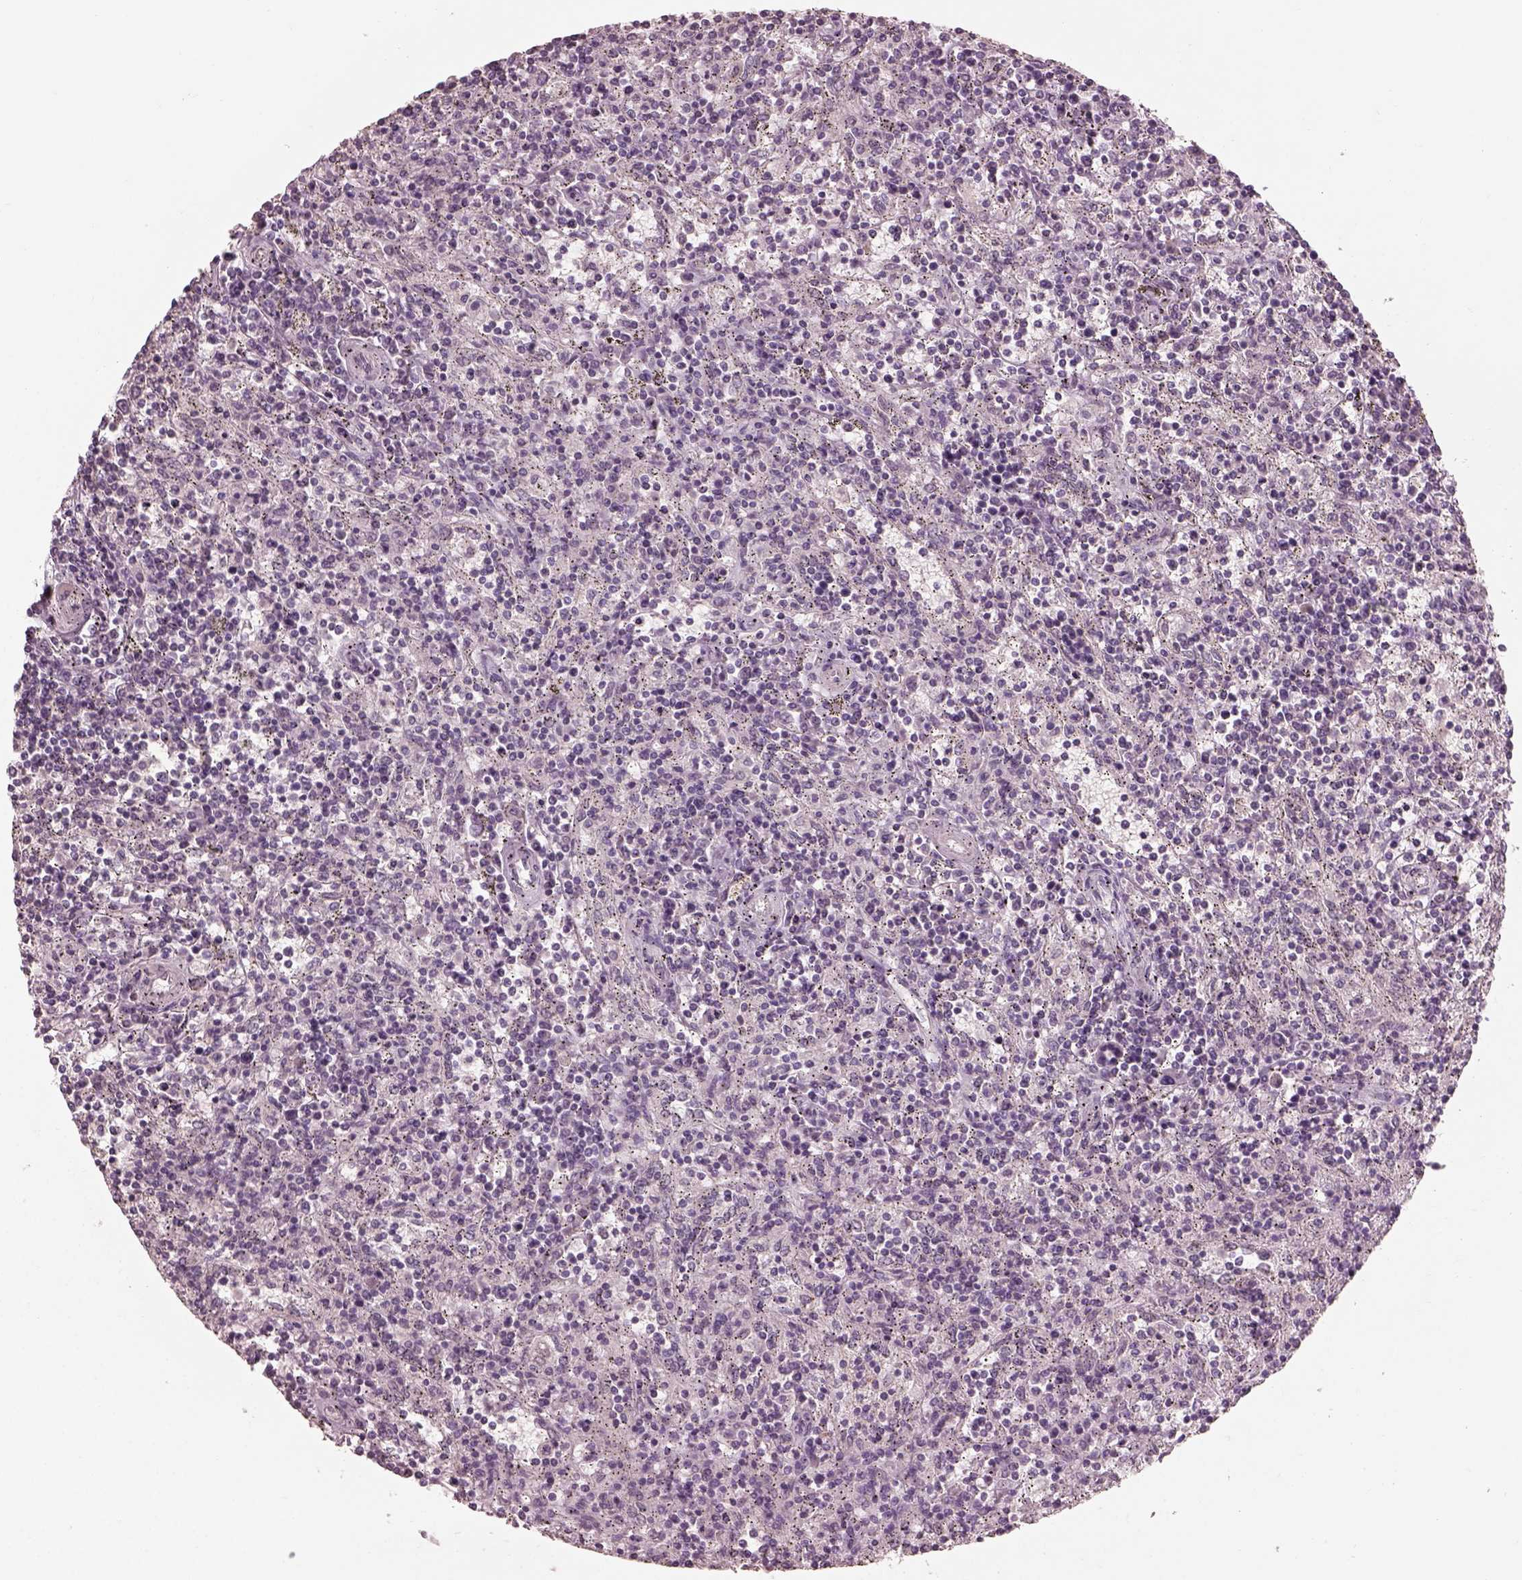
{"staining": {"intensity": "negative", "quantity": "none", "location": "none"}, "tissue": "lymphoma", "cell_type": "Tumor cells", "image_type": "cancer", "snomed": [{"axis": "morphology", "description": "Malignant lymphoma, non-Hodgkin's type, Low grade"}, {"axis": "topography", "description": "Spleen"}], "caption": "DAB (3,3'-diaminobenzidine) immunohistochemical staining of lymphoma displays no significant expression in tumor cells. (IHC, brightfield microscopy, high magnification).", "gene": "PRKACG", "patient": {"sex": "male", "age": 62}}